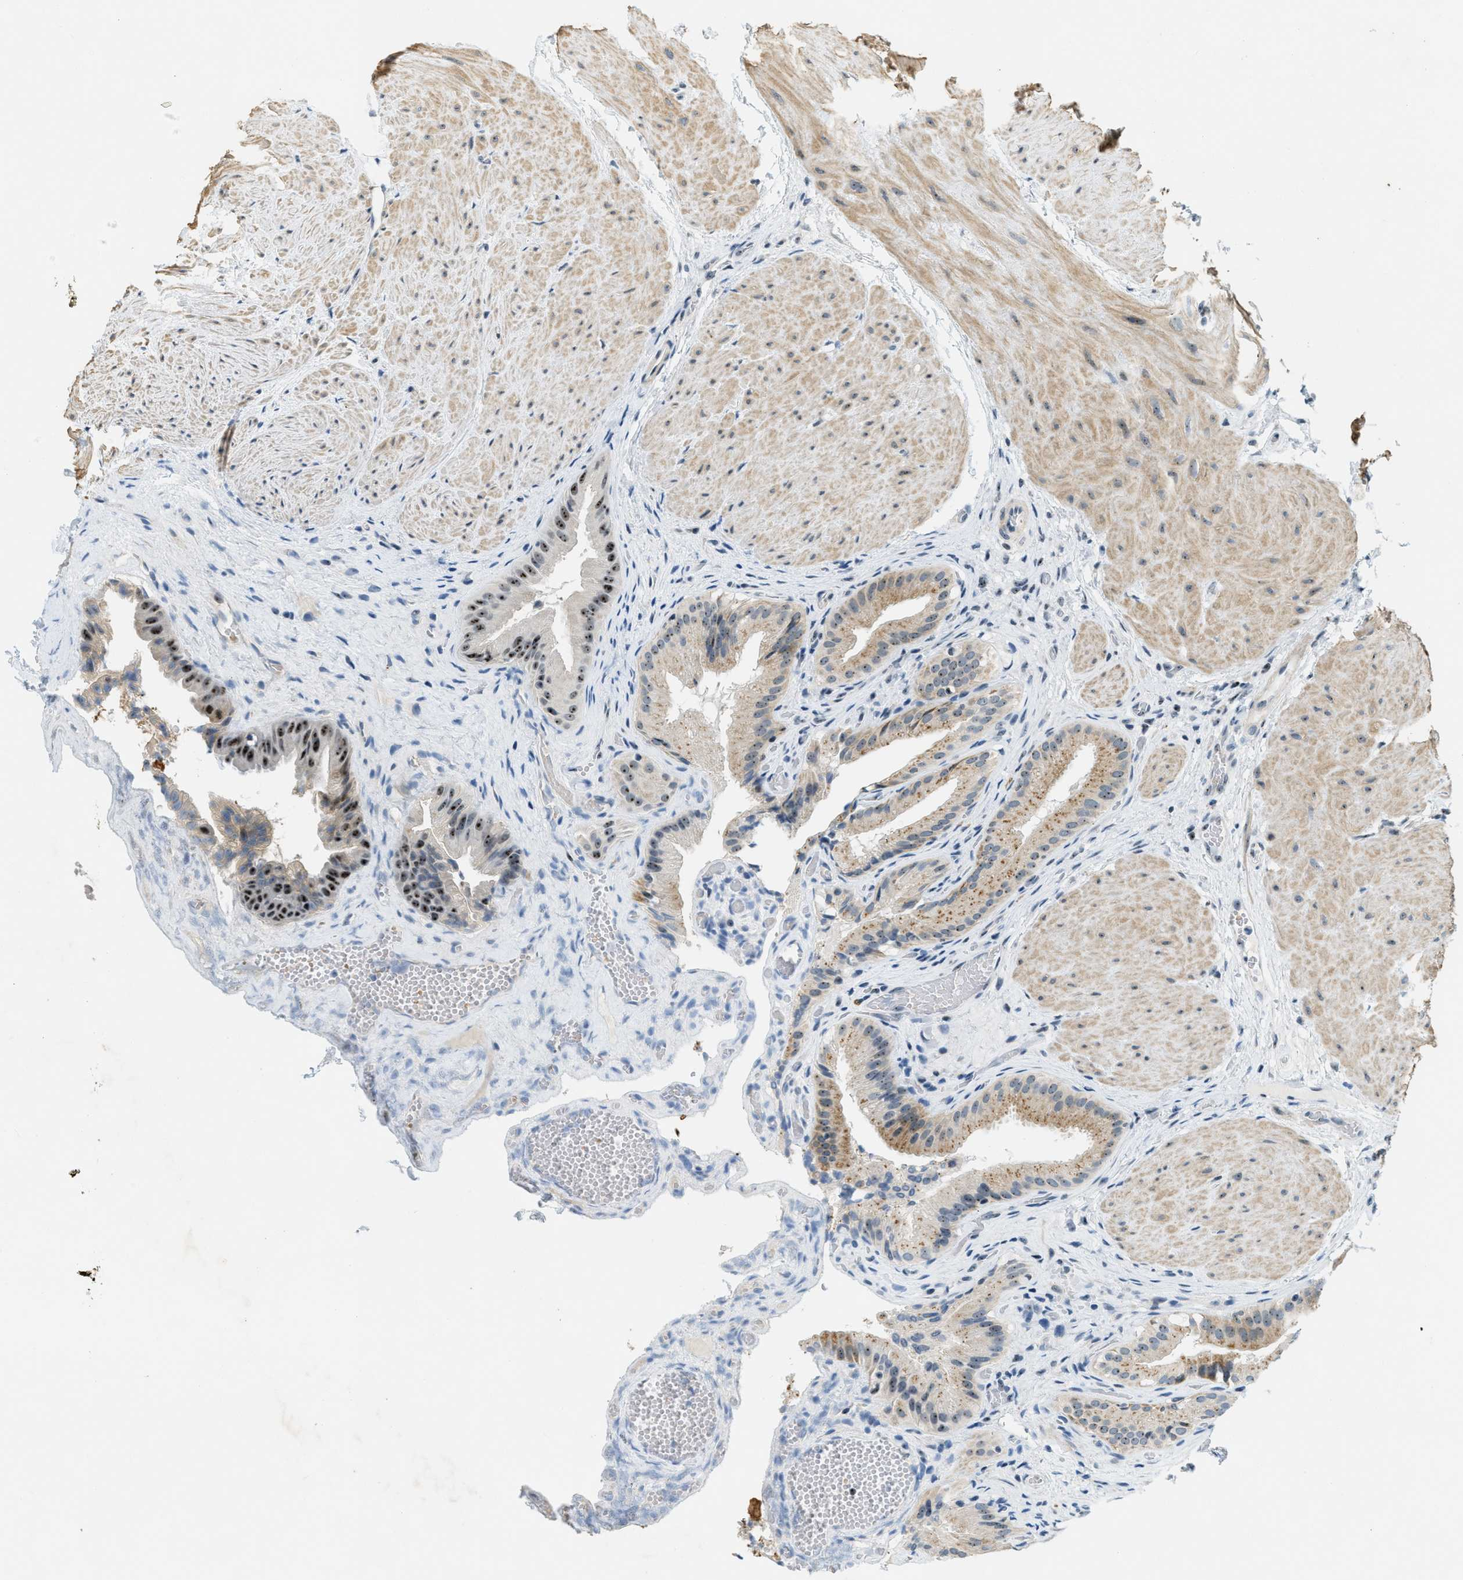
{"staining": {"intensity": "strong", "quantity": "<25%", "location": "nuclear"}, "tissue": "gallbladder", "cell_type": "Glandular cells", "image_type": "normal", "snomed": [{"axis": "morphology", "description": "Normal tissue, NOS"}, {"axis": "topography", "description": "Gallbladder"}], "caption": "Normal gallbladder demonstrates strong nuclear staining in approximately <25% of glandular cells, visualized by immunohistochemistry. The protein is shown in brown color, while the nuclei are stained blue.", "gene": "DDX47", "patient": {"sex": "male", "age": 49}}